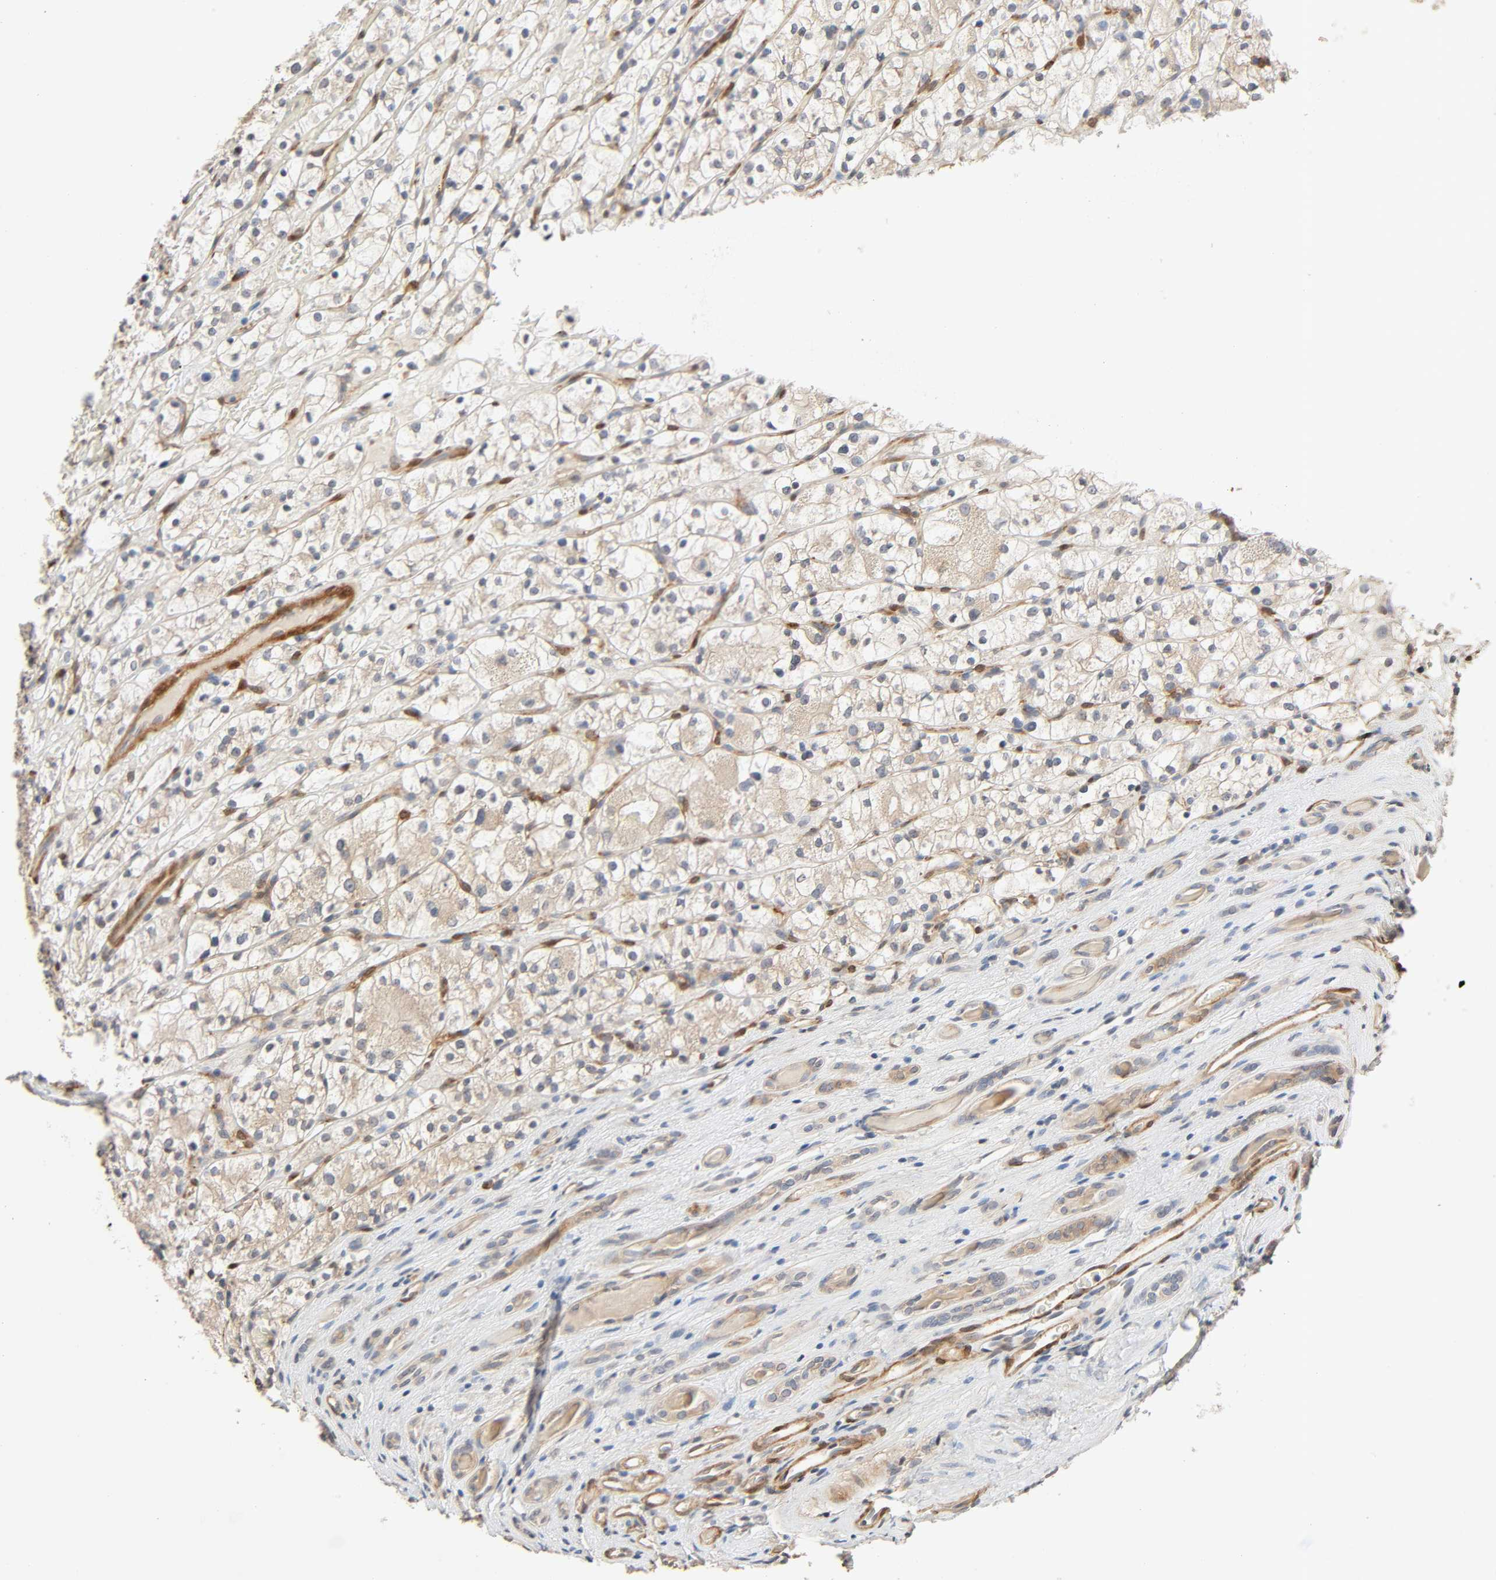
{"staining": {"intensity": "weak", "quantity": ">75%", "location": "cytoplasmic/membranous"}, "tissue": "renal cancer", "cell_type": "Tumor cells", "image_type": "cancer", "snomed": [{"axis": "morphology", "description": "Adenocarcinoma, NOS"}, {"axis": "topography", "description": "Kidney"}], "caption": "This image exhibits renal cancer stained with IHC to label a protein in brown. The cytoplasmic/membranous of tumor cells show weak positivity for the protein. Nuclei are counter-stained blue.", "gene": "PTK2", "patient": {"sex": "female", "age": 60}}